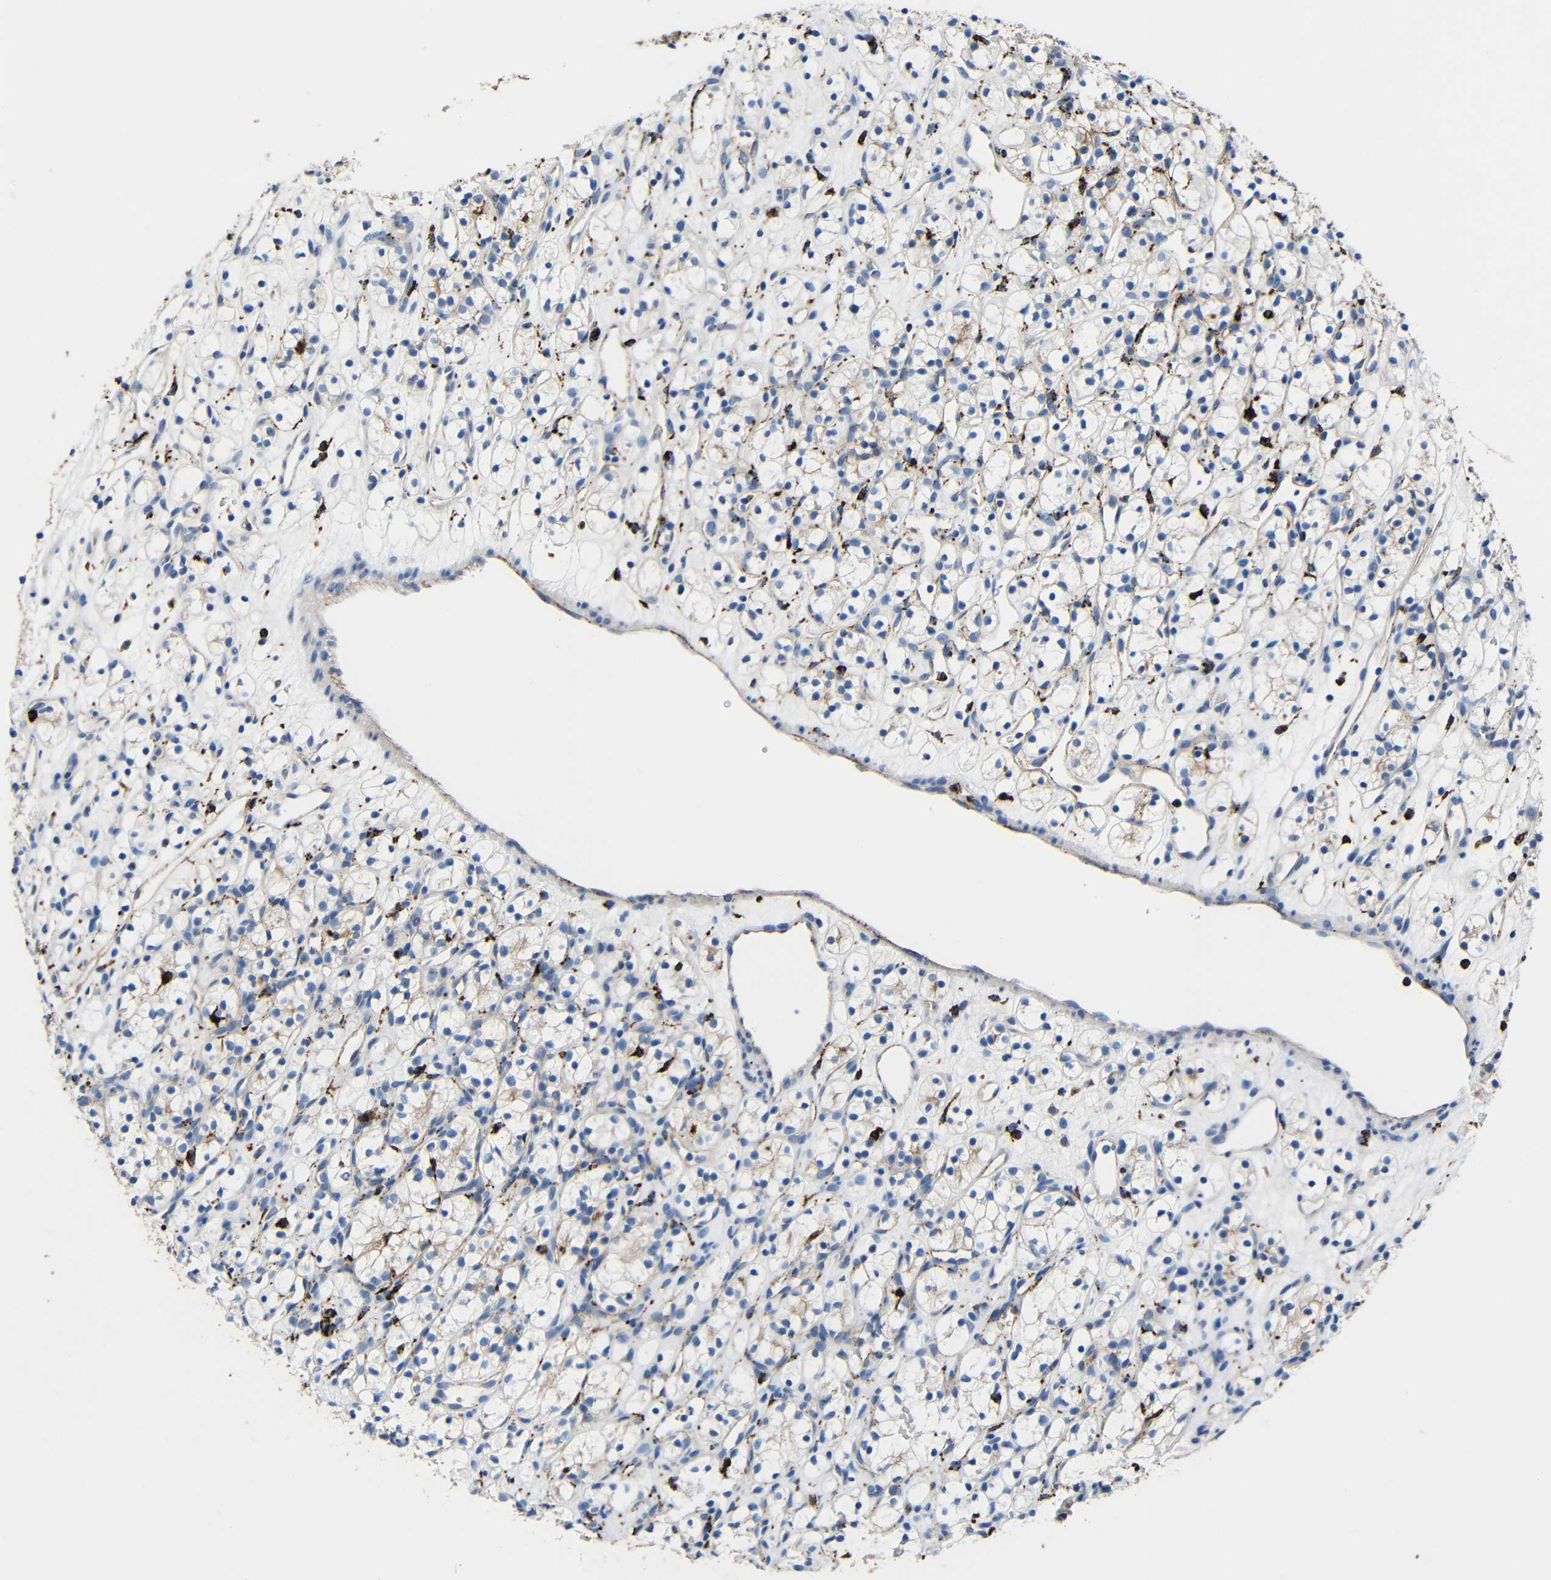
{"staining": {"intensity": "weak", "quantity": "<25%", "location": "cytoplasmic/membranous"}, "tissue": "renal cancer", "cell_type": "Tumor cells", "image_type": "cancer", "snomed": [{"axis": "morphology", "description": "Adenocarcinoma, NOS"}, {"axis": "topography", "description": "Kidney"}], "caption": "Tumor cells are negative for protein expression in human renal adenocarcinoma.", "gene": "HLA-DMA", "patient": {"sex": "female", "age": 60}}